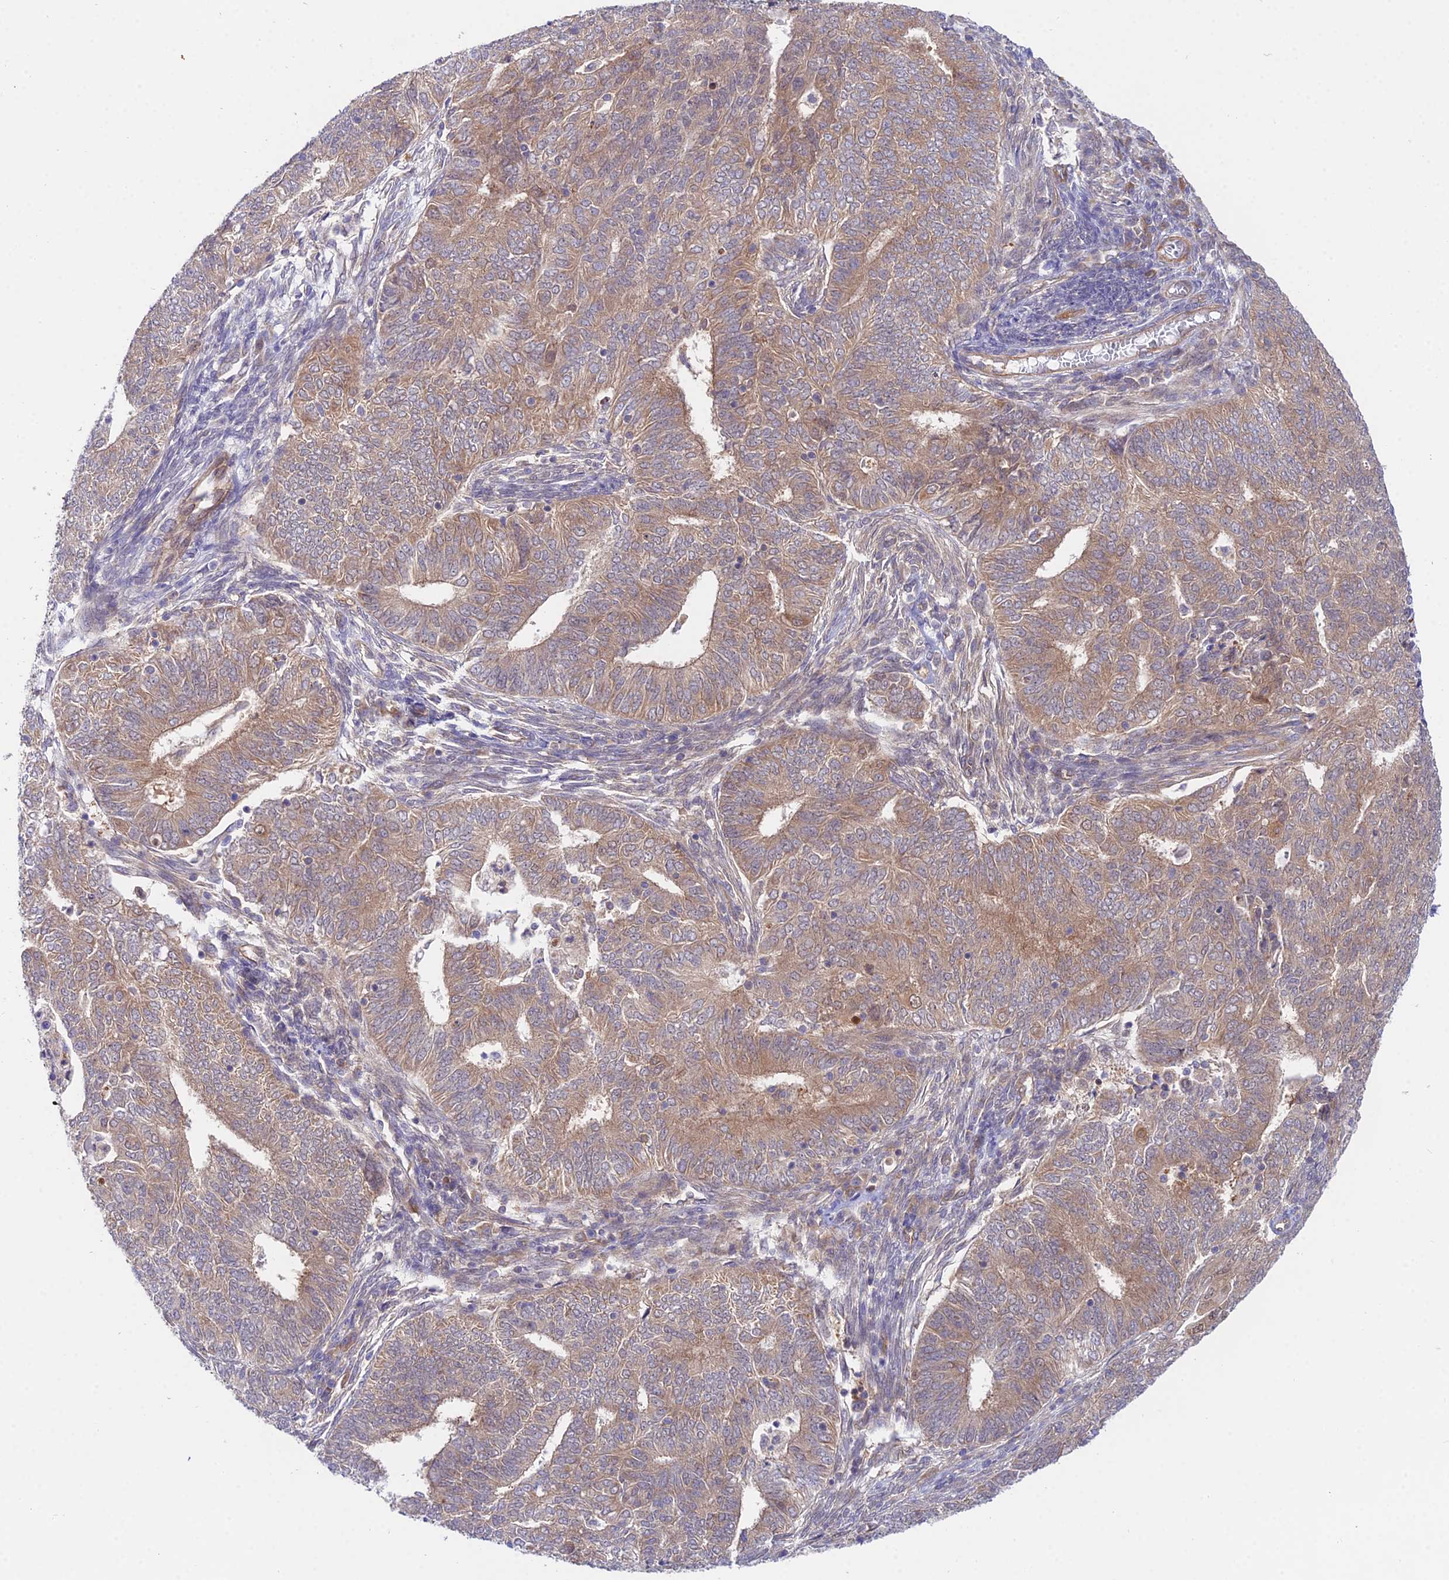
{"staining": {"intensity": "moderate", "quantity": ">75%", "location": "cytoplasmic/membranous"}, "tissue": "endometrial cancer", "cell_type": "Tumor cells", "image_type": "cancer", "snomed": [{"axis": "morphology", "description": "Adenocarcinoma, NOS"}, {"axis": "topography", "description": "Endometrium"}], "caption": "Tumor cells display medium levels of moderate cytoplasmic/membranous expression in about >75% of cells in human adenocarcinoma (endometrial). (Brightfield microscopy of DAB IHC at high magnification).", "gene": "PPP2R2C", "patient": {"sex": "female", "age": 62}}